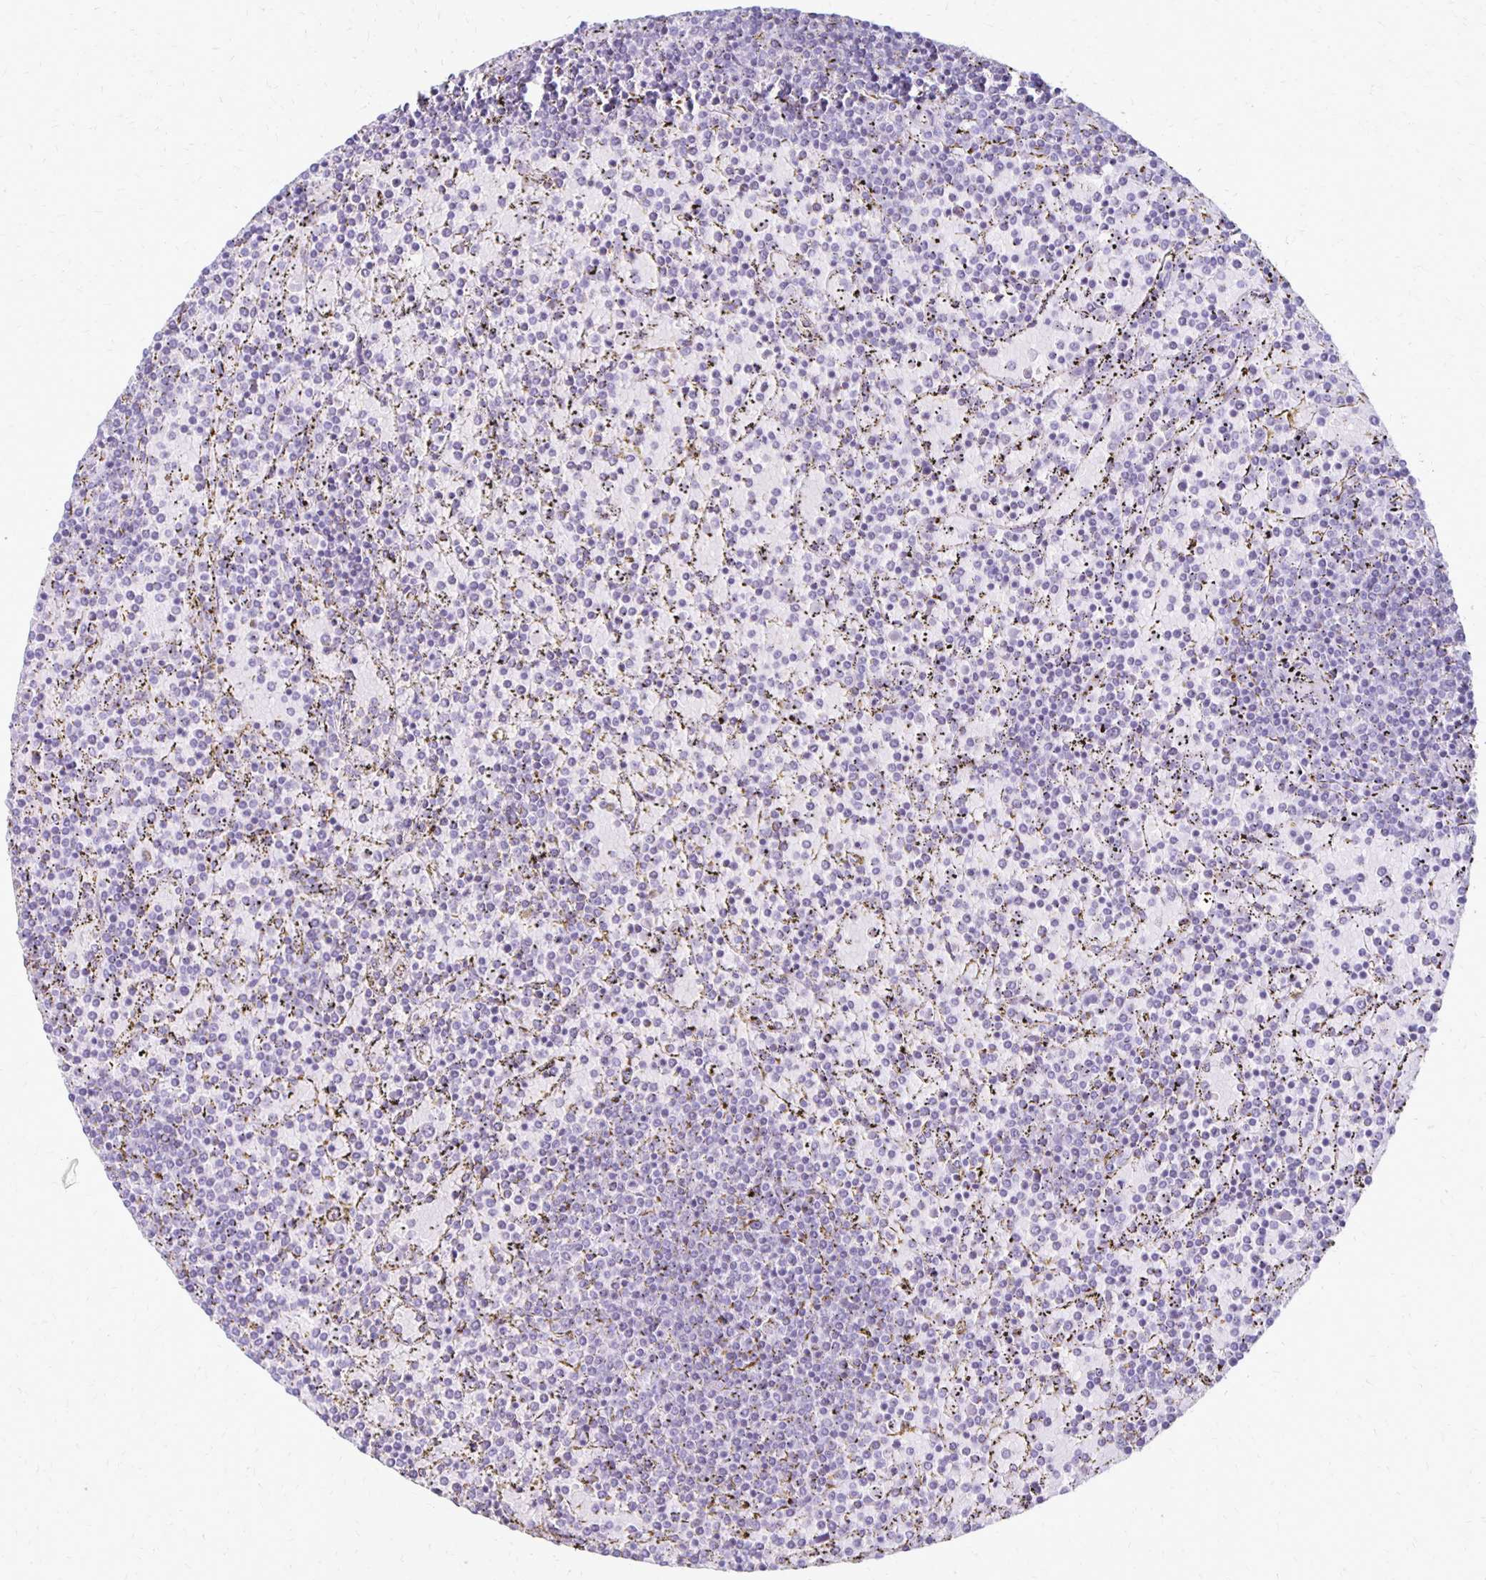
{"staining": {"intensity": "negative", "quantity": "none", "location": "none"}, "tissue": "lymphoma", "cell_type": "Tumor cells", "image_type": "cancer", "snomed": [{"axis": "morphology", "description": "Malignant lymphoma, non-Hodgkin's type, Low grade"}, {"axis": "topography", "description": "Spleen"}], "caption": "Immunohistochemistry (IHC) image of neoplastic tissue: human lymphoma stained with DAB shows no significant protein positivity in tumor cells.", "gene": "RYR1", "patient": {"sex": "female", "age": 77}}